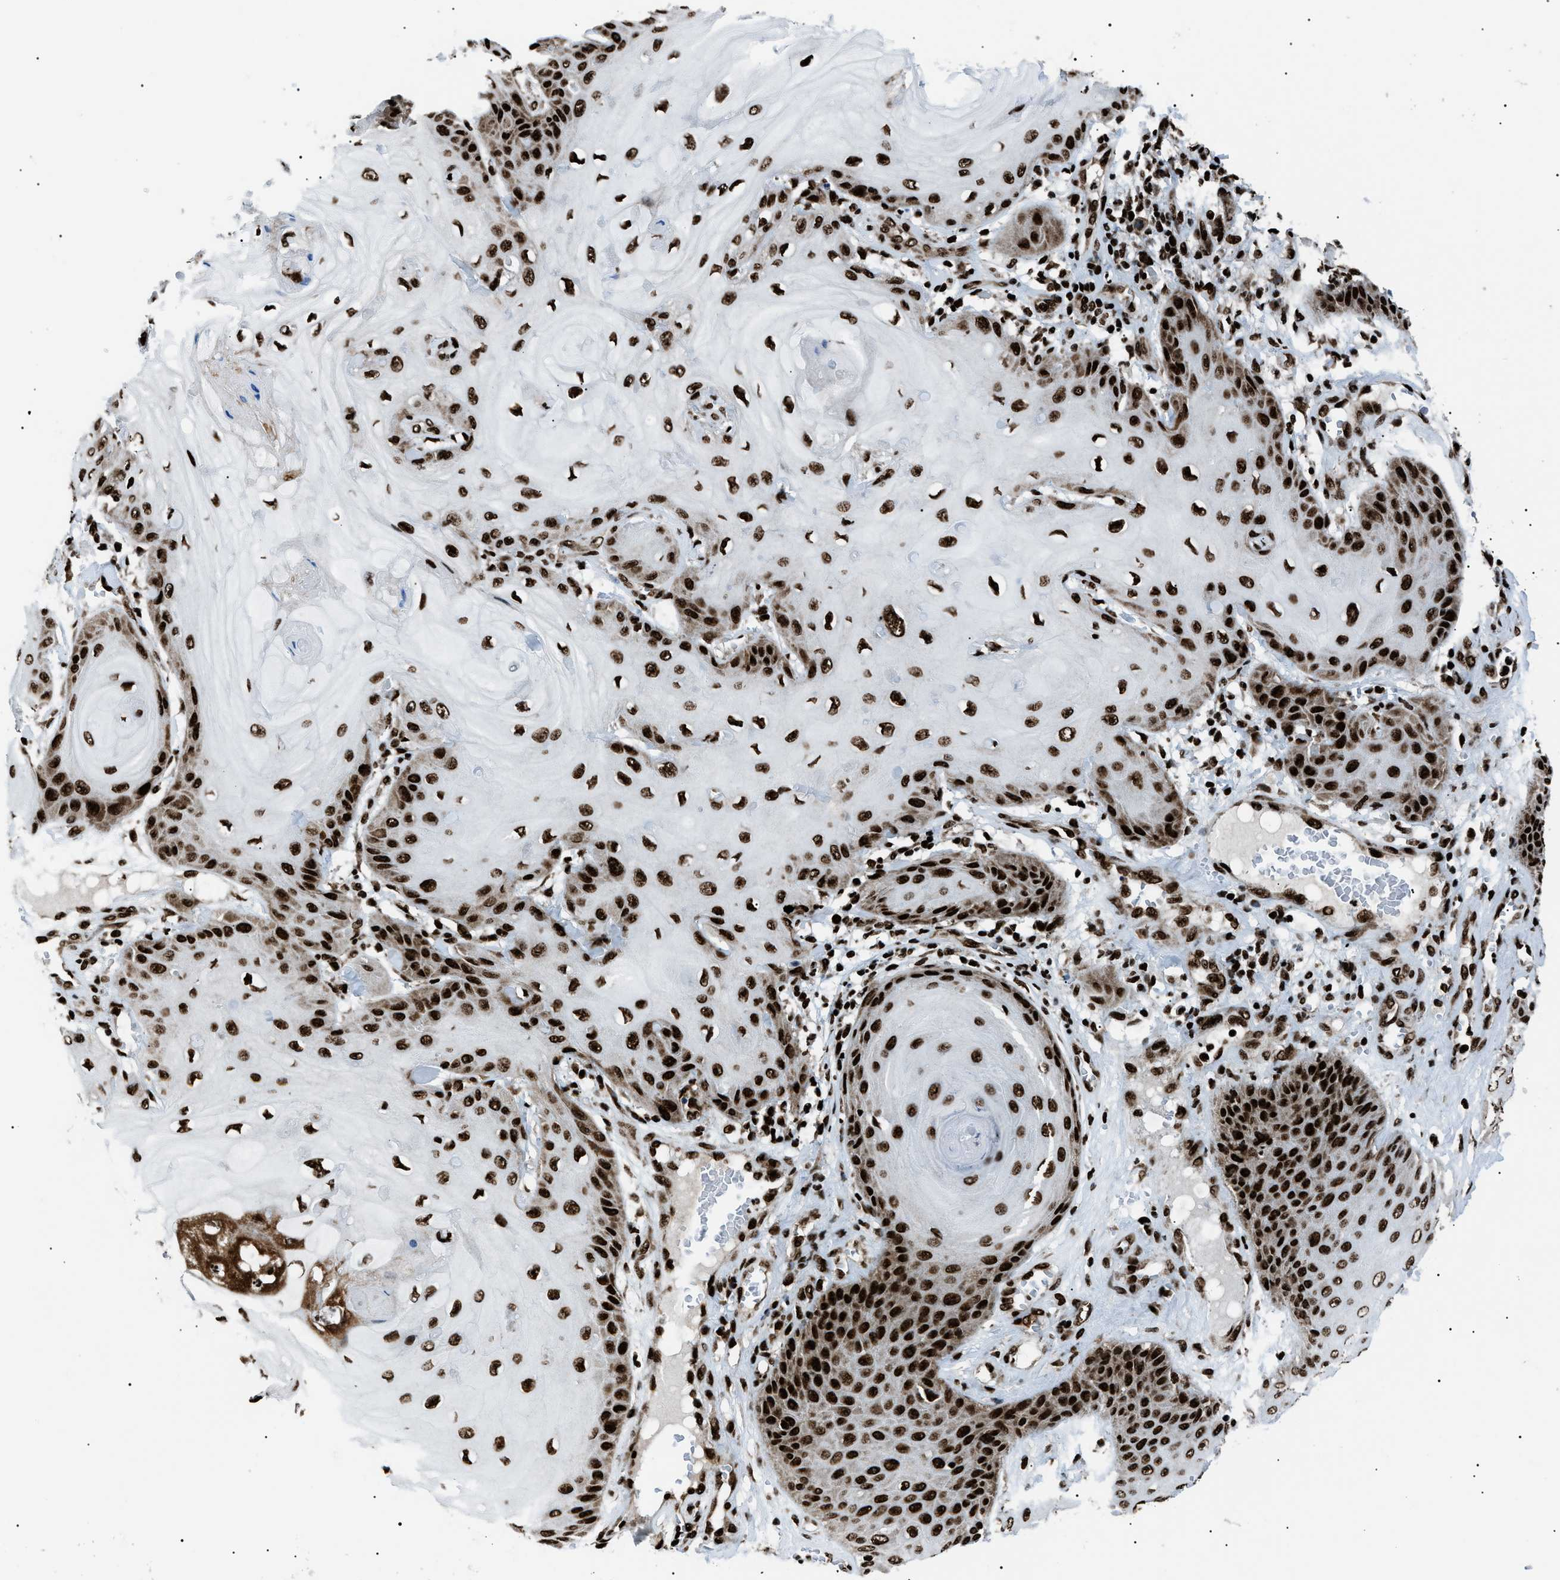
{"staining": {"intensity": "strong", "quantity": ">75%", "location": "nuclear"}, "tissue": "skin cancer", "cell_type": "Tumor cells", "image_type": "cancer", "snomed": [{"axis": "morphology", "description": "Squamous cell carcinoma, NOS"}, {"axis": "topography", "description": "Skin"}], "caption": "Human skin cancer stained with a brown dye shows strong nuclear positive positivity in about >75% of tumor cells.", "gene": "HNRNPK", "patient": {"sex": "male", "age": 74}}